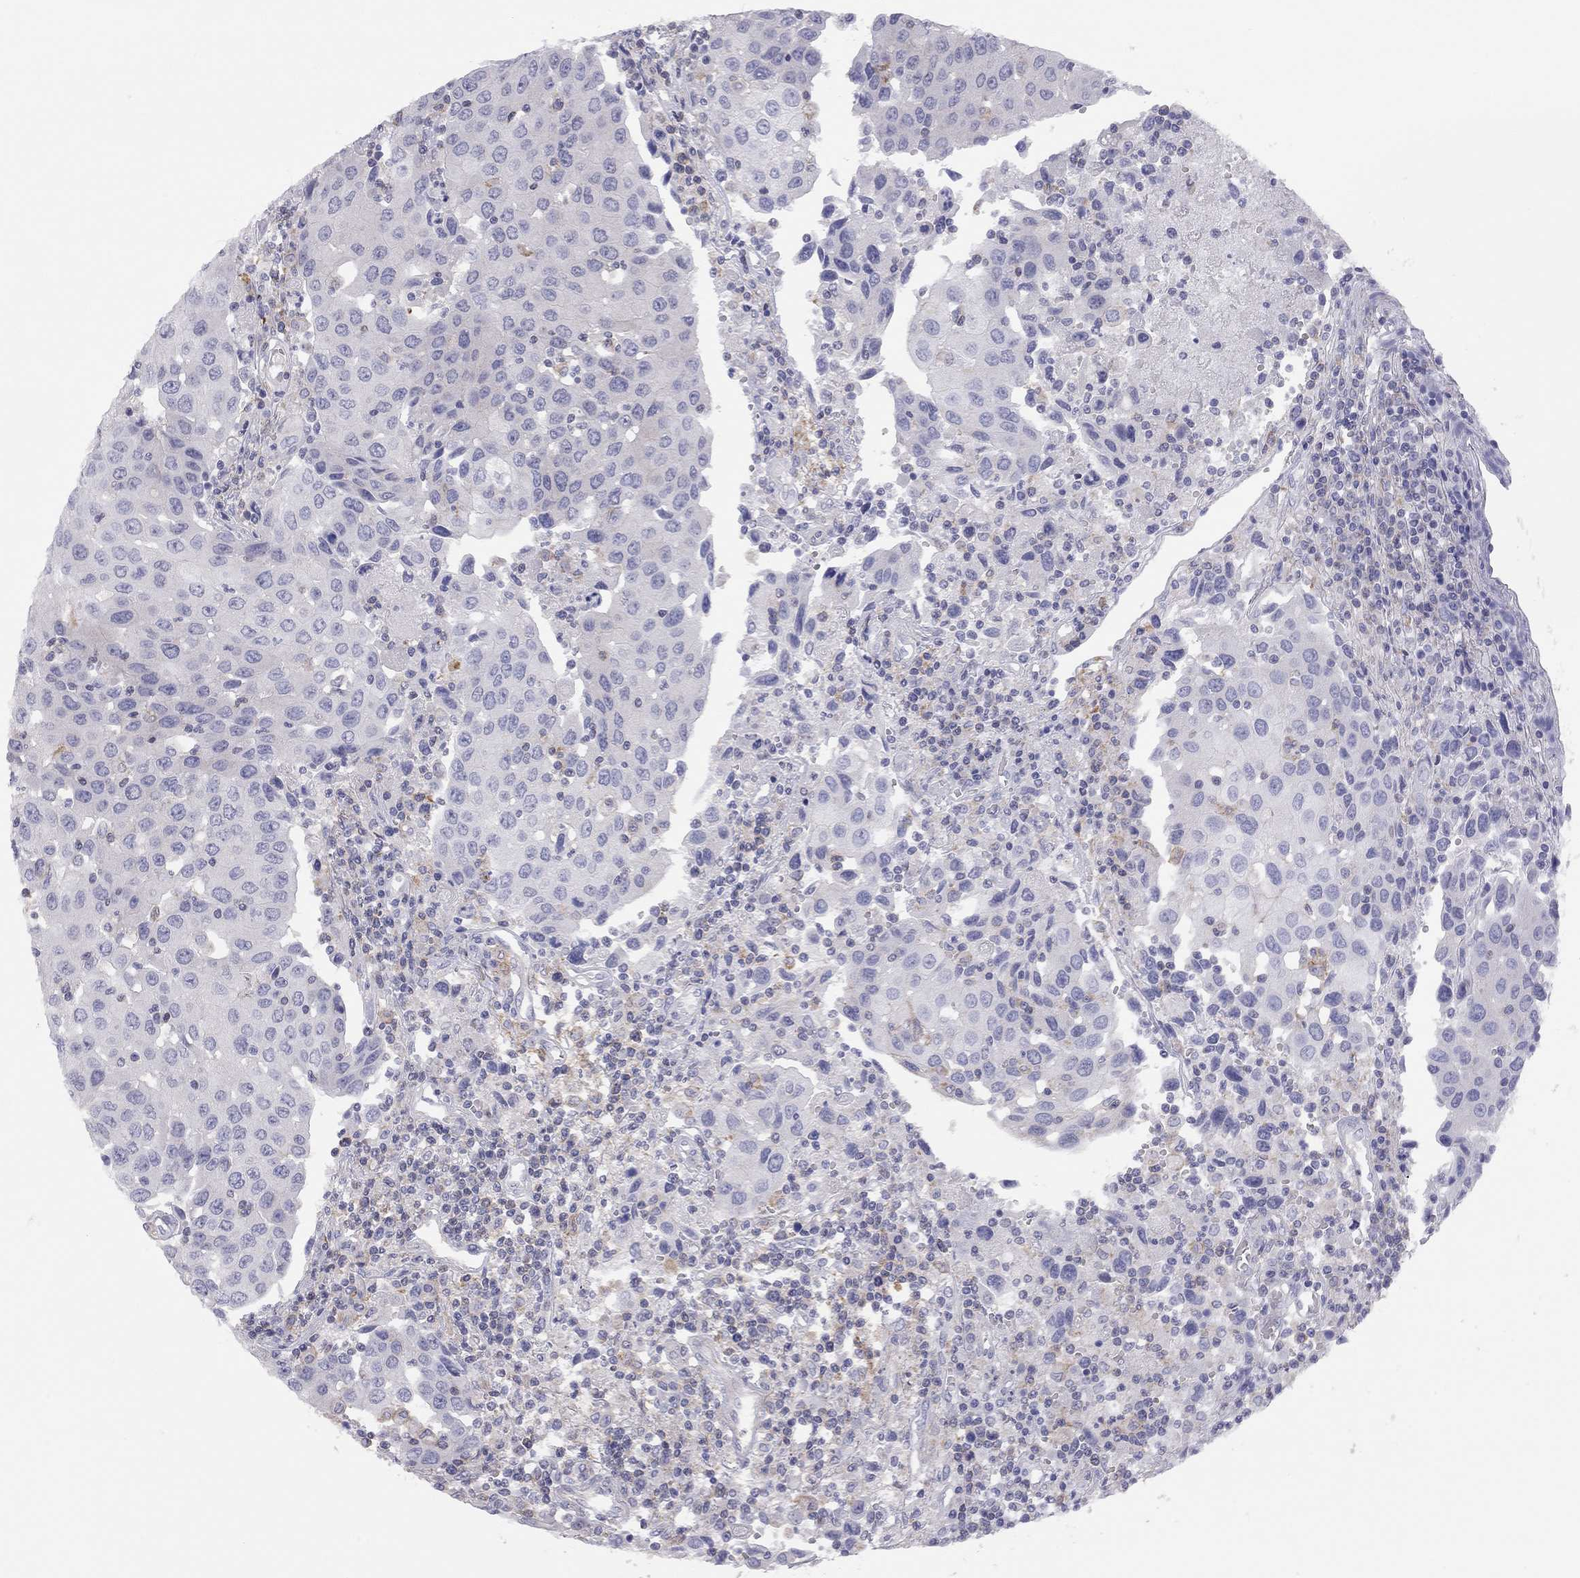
{"staining": {"intensity": "negative", "quantity": "none", "location": "none"}, "tissue": "urothelial cancer", "cell_type": "Tumor cells", "image_type": "cancer", "snomed": [{"axis": "morphology", "description": "Urothelial carcinoma, High grade"}, {"axis": "topography", "description": "Urinary bladder"}], "caption": "This is an IHC image of human urothelial carcinoma (high-grade). There is no staining in tumor cells.", "gene": "ADCYAP1", "patient": {"sex": "female", "age": 85}}